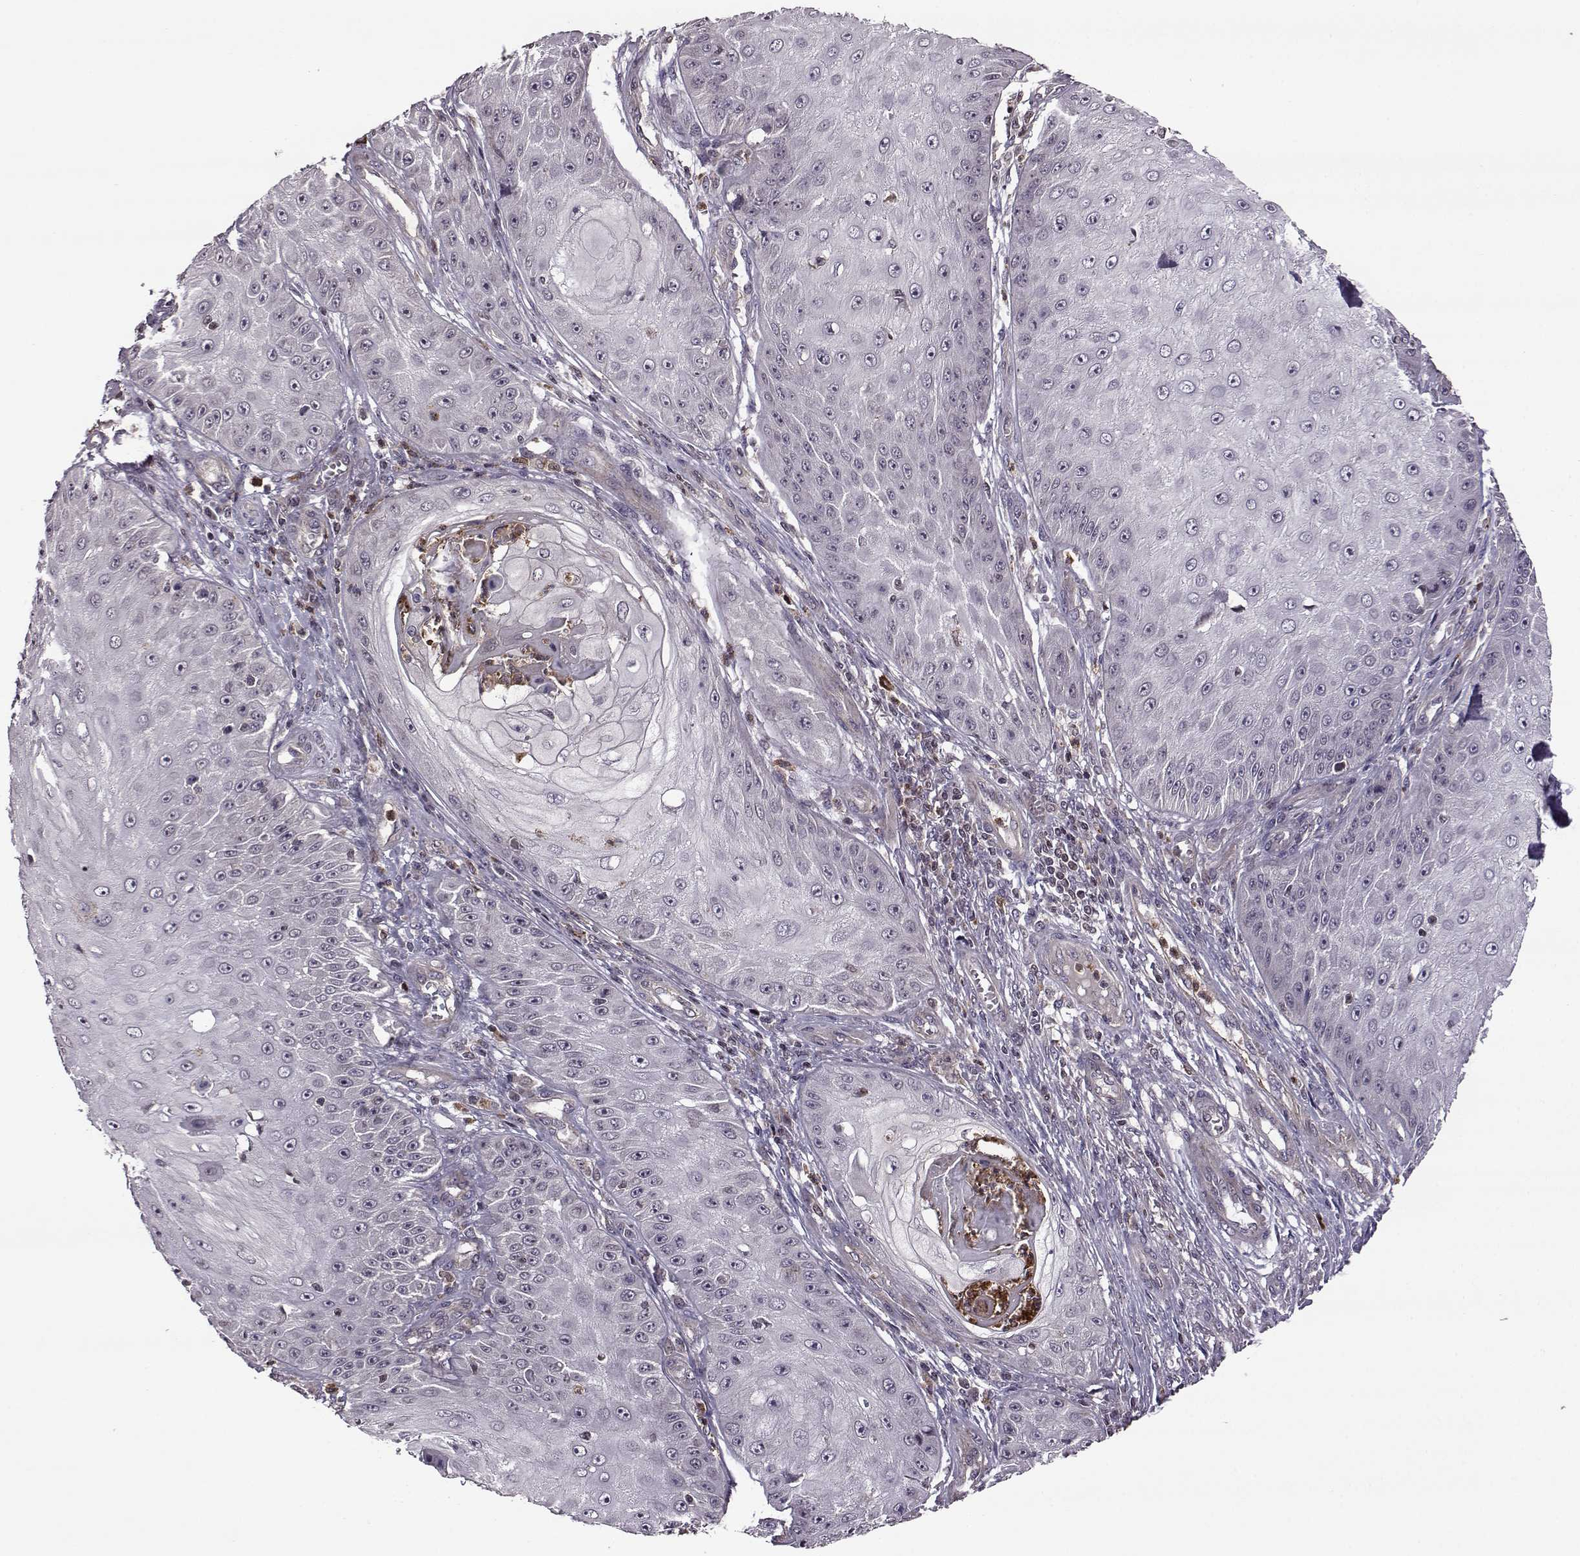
{"staining": {"intensity": "negative", "quantity": "none", "location": "none"}, "tissue": "skin cancer", "cell_type": "Tumor cells", "image_type": "cancer", "snomed": [{"axis": "morphology", "description": "Squamous cell carcinoma, NOS"}, {"axis": "topography", "description": "Skin"}], "caption": "An IHC photomicrograph of skin cancer (squamous cell carcinoma) is shown. There is no staining in tumor cells of skin cancer (squamous cell carcinoma).", "gene": "TRMU", "patient": {"sex": "male", "age": 70}}